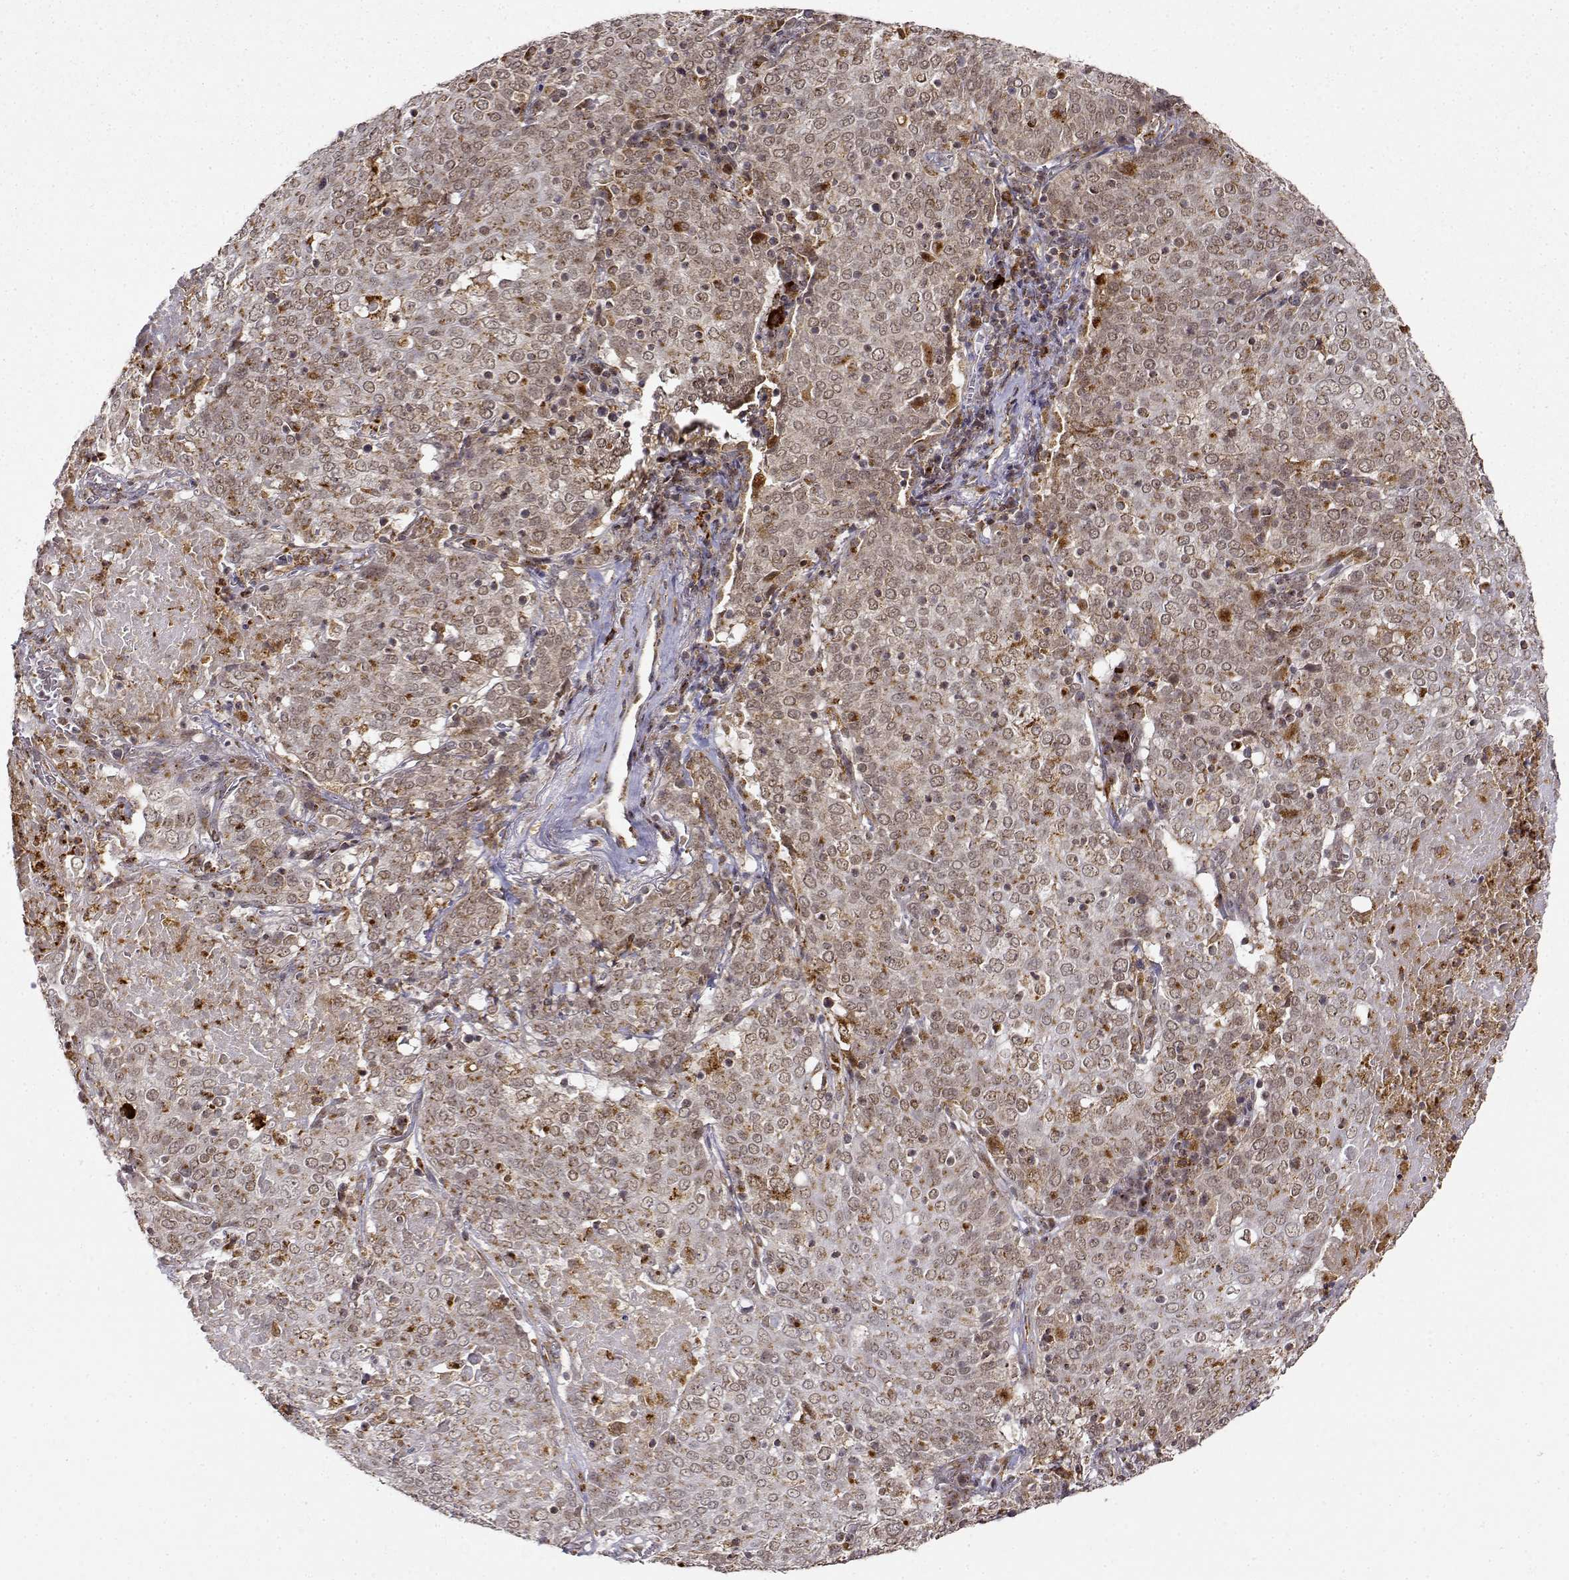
{"staining": {"intensity": "moderate", "quantity": "25%-75%", "location": "cytoplasmic/membranous"}, "tissue": "lung cancer", "cell_type": "Tumor cells", "image_type": "cancer", "snomed": [{"axis": "morphology", "description": "Squamous cell carcinoma, NOS"}, {"axis": "topography", "description": "Lung"}], "caption": "Lung cancer (squamous cell carcinoma) stained with a brown dye shows moderate cytoplasmic/membranous positive positivity in about 25%-75% of tumor cells.", "gene": "RNF13", "patient": {"sex": "male", "age": 82}}